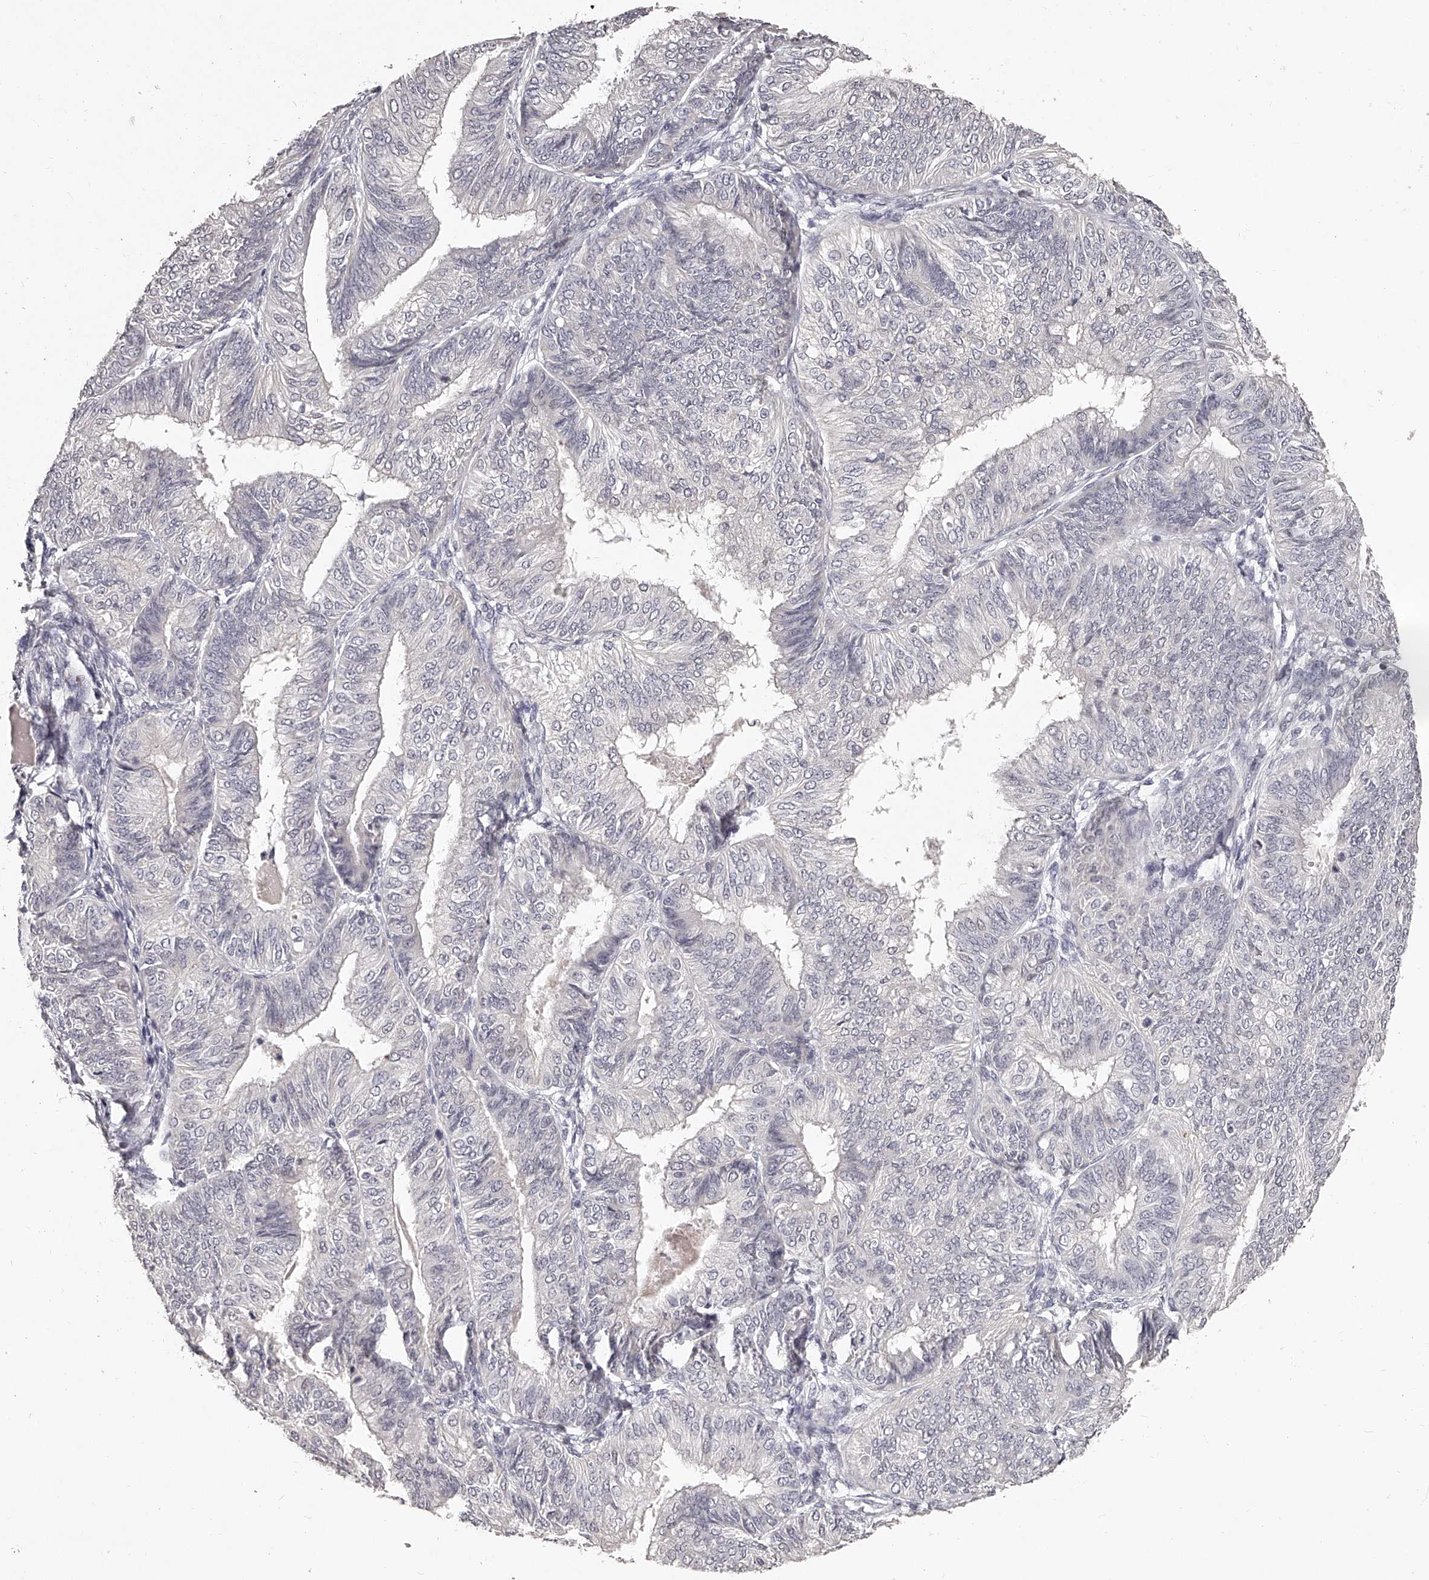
{"staining": {"intensity": "negative", "quantity": "none", "location": "none"}, "tissue": "endometrial cancer", "cell_type": "Tumor cells", "image_type": "cancer", "snomed": [{"axis": "morphology", "description": "Adenocarcinoma, NOS"}, {"axis": "topography", "description": "Endometrium"}], "caption": "High power microscopy histopathology image of an immunohistochemistry histopathology image of adenocarcinoma (endometrial), revealing no significant expression in tumor cells.", "gene": "NT5DC1", "patient": {"sex": "female", "age": 58}}